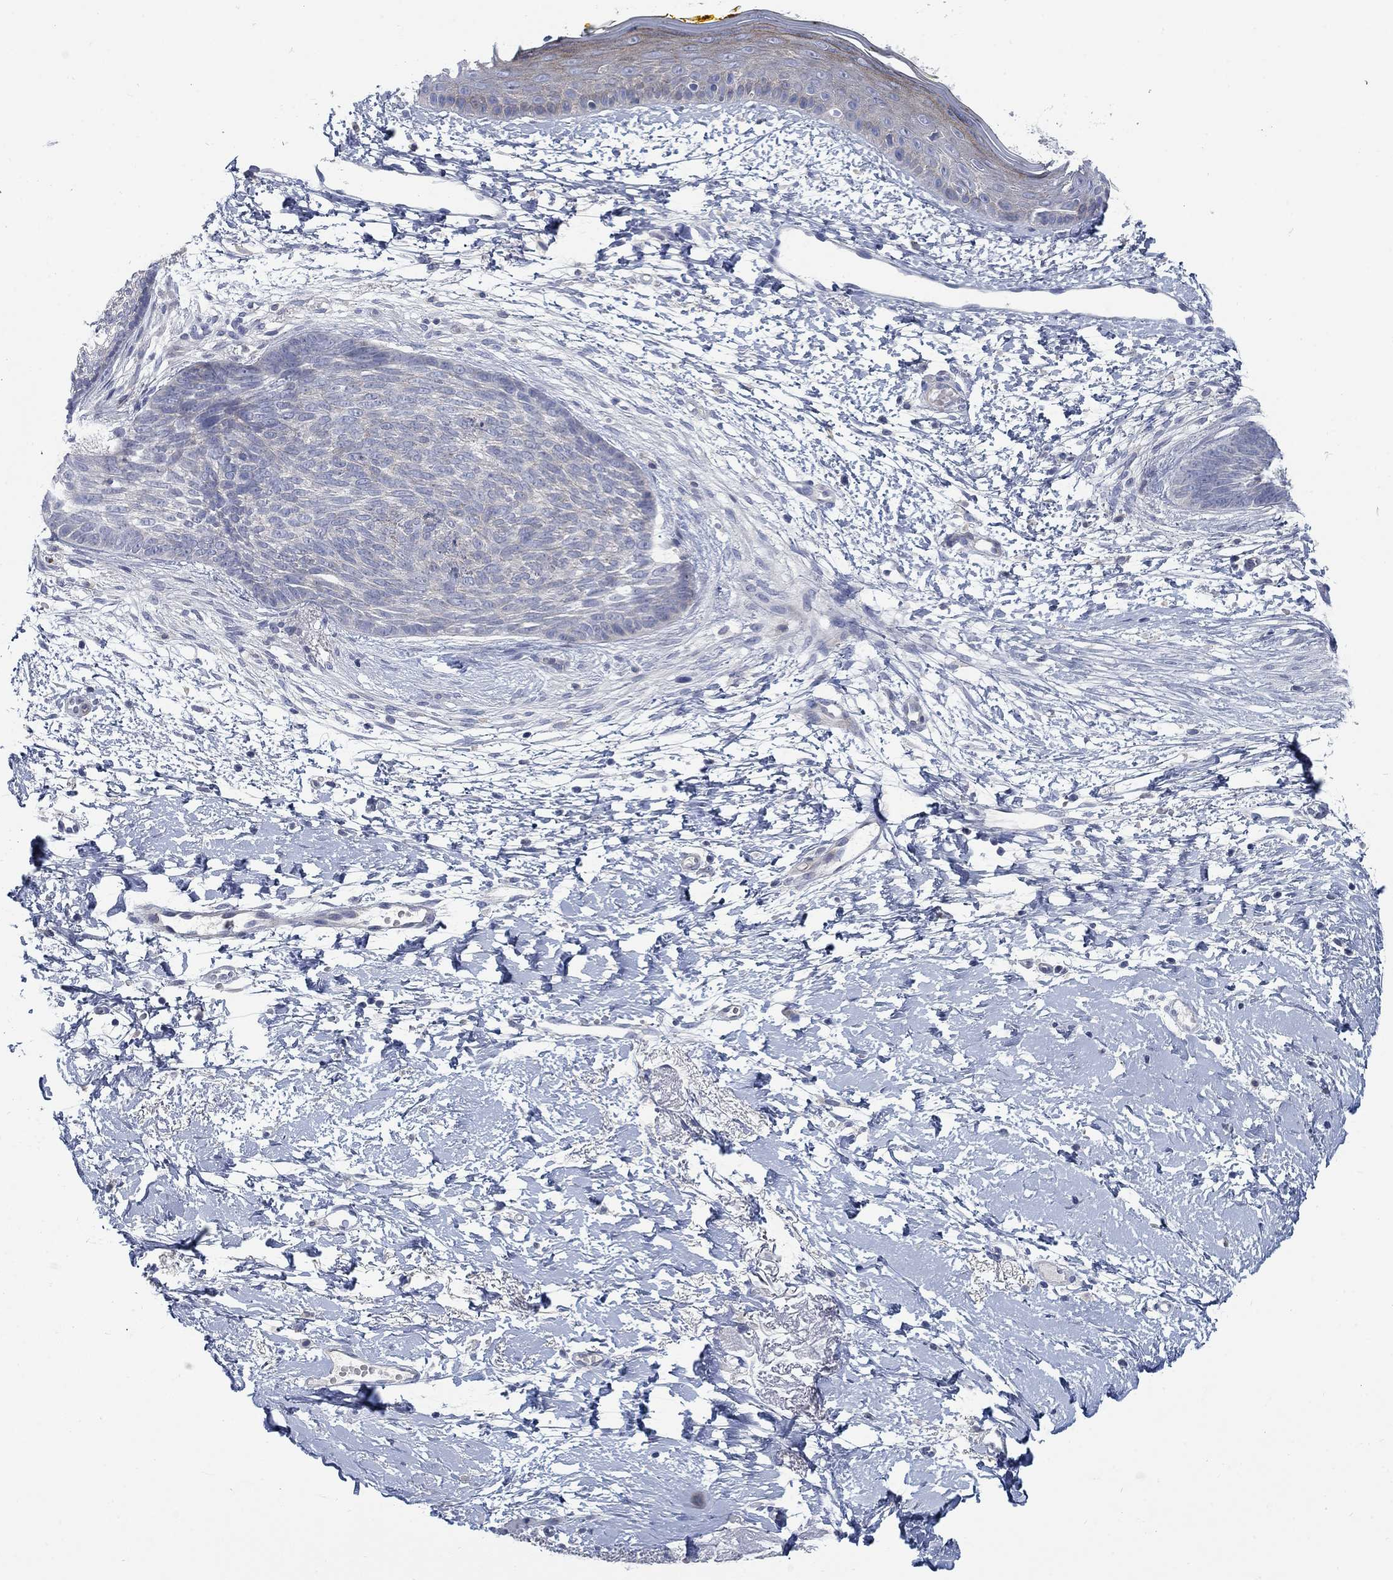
{"staining": {"intensity": "negative", "quantity": "none", "location": "none"}, "tissue": "skin cancer", "cell_type": "Tumor cells", "image_type": "cancer", "snomed": [{"axis": "morphology", "description": "Normal tissue, NOS"}, {"axis": "morphology", "description": "Basal cell carcinoma"}, {"axis": "topography", "description": "Skin"}], "caption": "Immunohistochemical staining of skin cancer displays no significant positivity in tumor cells.", "gene": "DNER", "patient": {"sex": "male", "age": 84}}